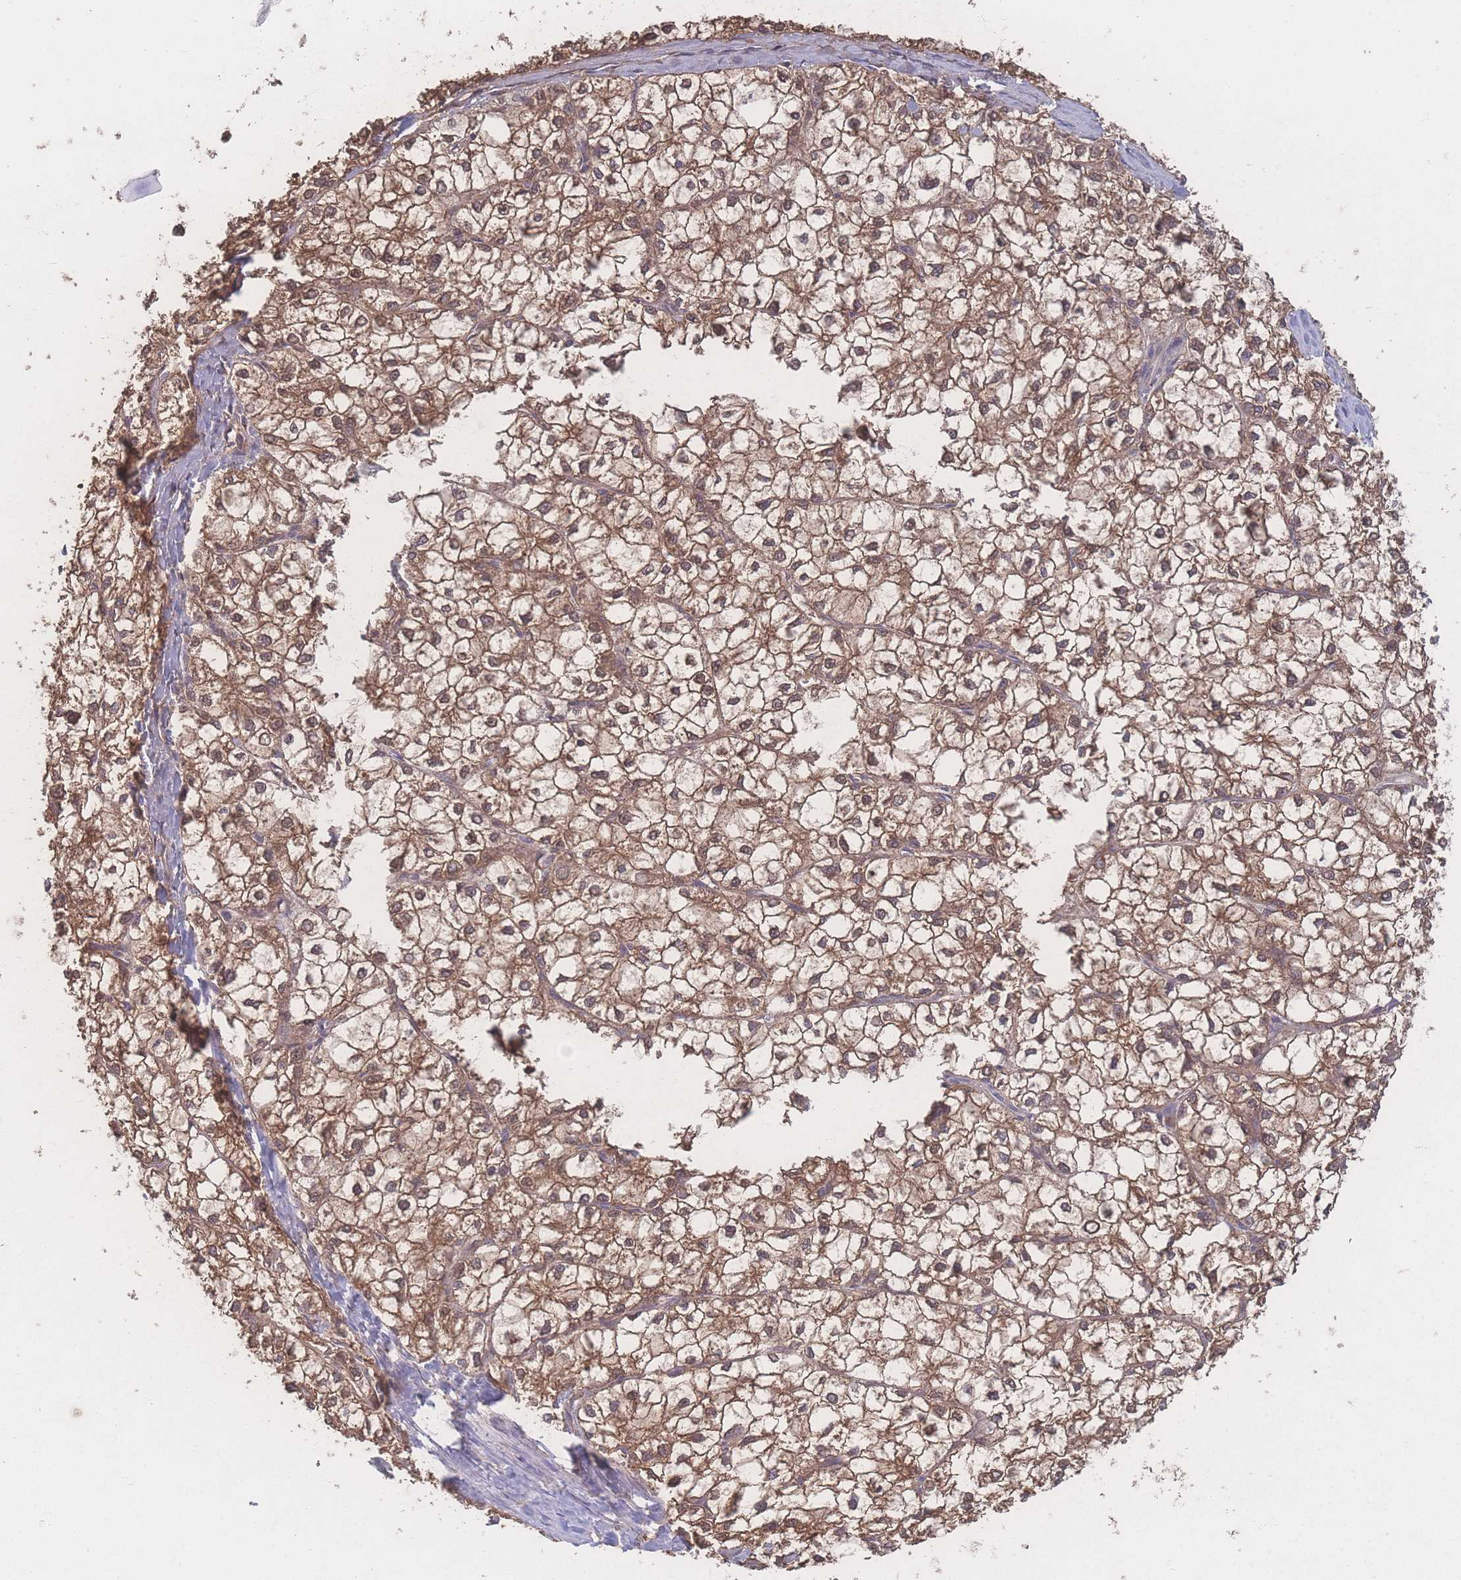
{"staining": {"intensity": "moderate", "quantity": ">75%", "location": "cytoplasmic/membranous"}, "tissue": "liver cancer", "cell_type": "Tumor cells", "image_type": "cancer", "snomed": [{"axis": "morphology", "description": "Carcinoma, Hepatocellular, NOS"}, {"axis": "topography", "description": "Liver"}], "caption": "Liver cancer stained for a protein (brown) shows moderate cytoplasmic/membranous positive expression in approximately >75% of tumor cells.", "gene": "GIPR", "patient": {"sex": "female", "age": 43}}